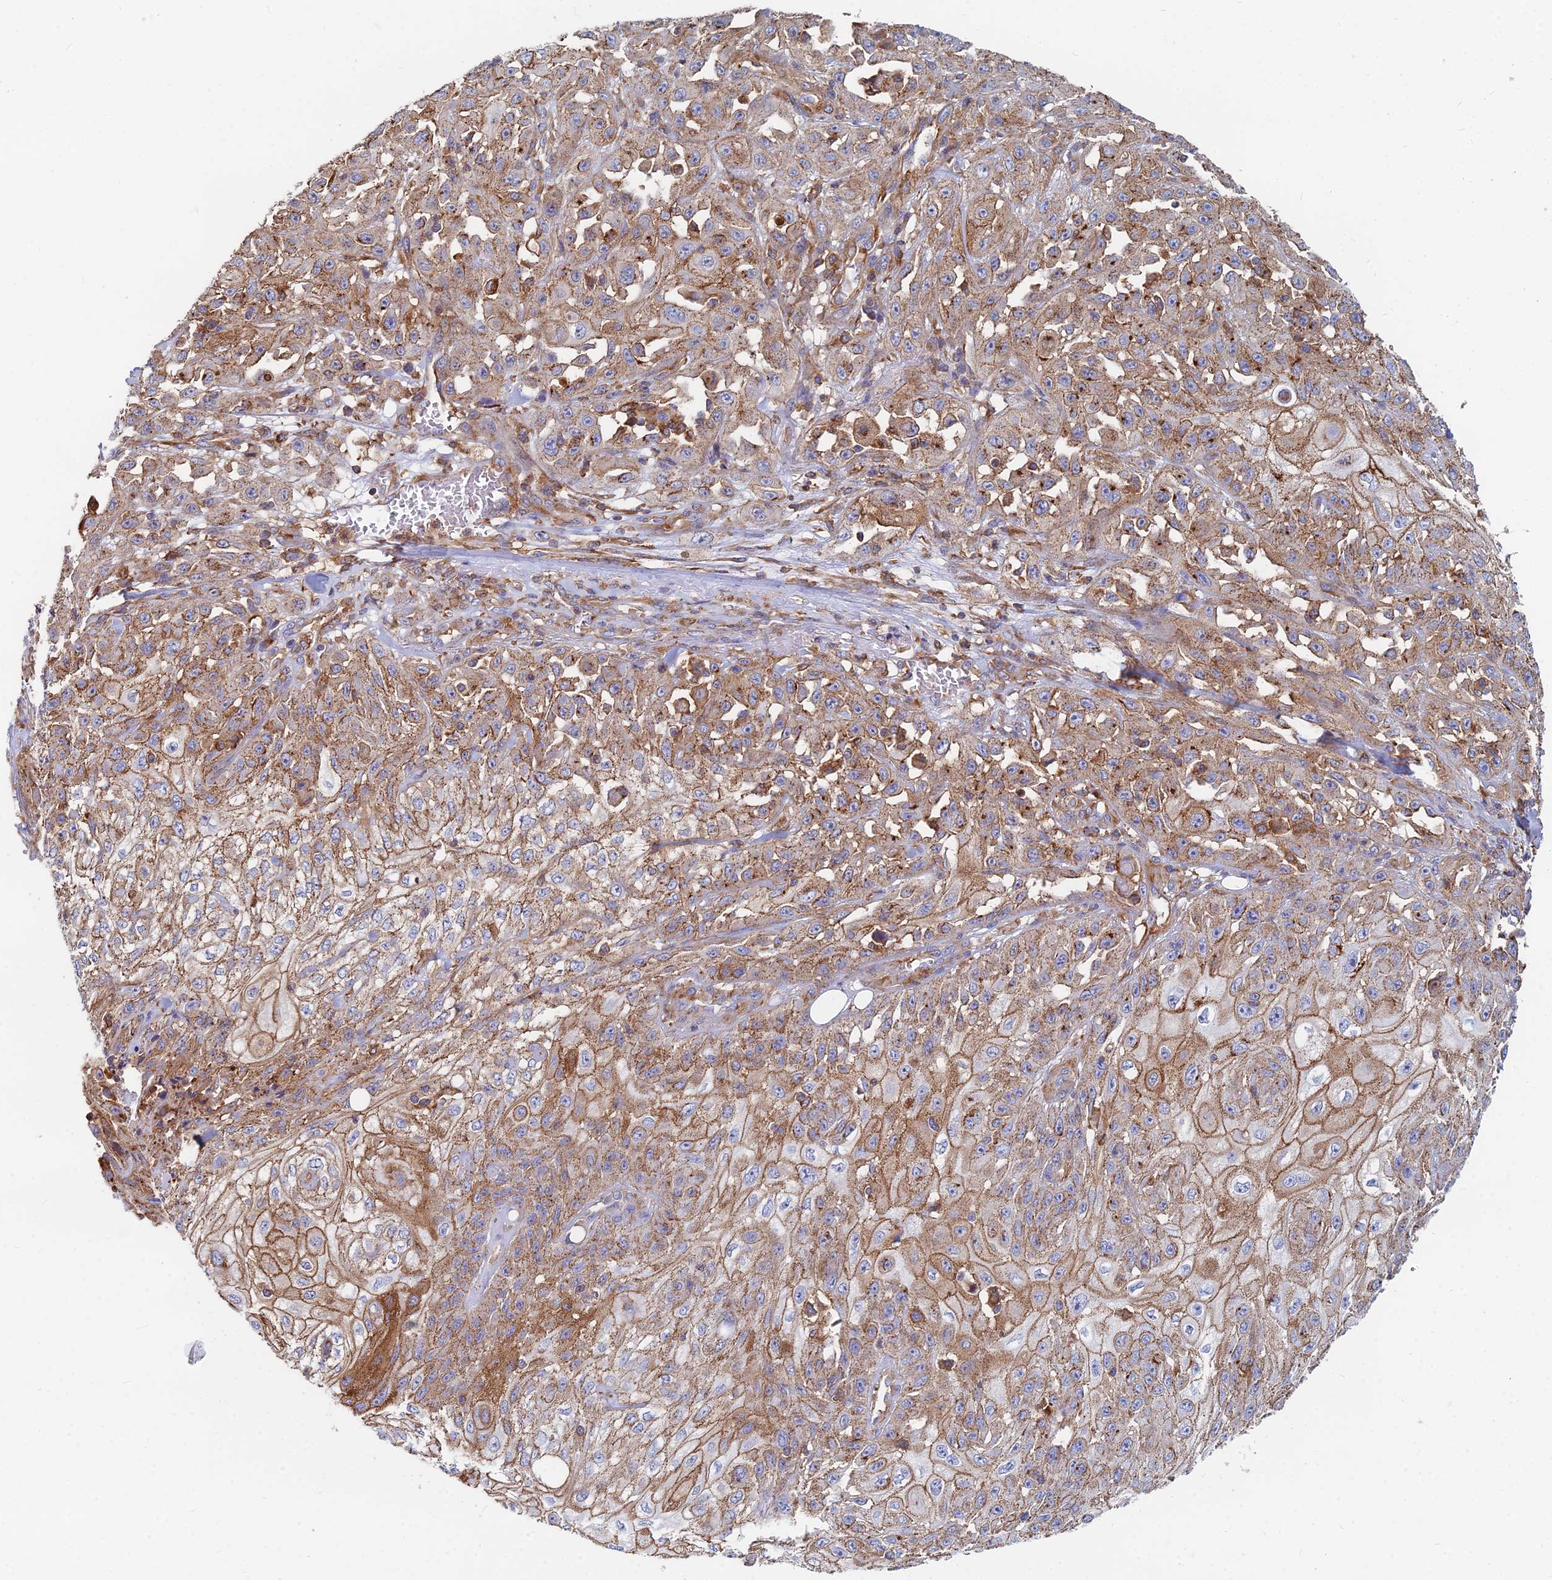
{"staining": {"intensity": "moderate", "quantity": ">75%", "location": "cytoplasmic/membranous"}, "tissue": "skin cancer", "cell_type": "Tumor cells", "image_type": "cancer", "snomed": [{"axis": "morphology", "description": "Squamous cell carcinoma, NOS"}, {"axis": "morphology", "description": "Squamous cell carcinoma, metastatic, NOS"}, {"axis": "topography", "description": "Skin"}, {"axis": "topography", "description": "Lymph node"}], "caption": "Human skin cancer (squamous cell carcinoma) stained with a protein marker displays moderate staining in tumor cells.", "gene": "GPR42", "patient": {"sex": "male", "age": 75}}